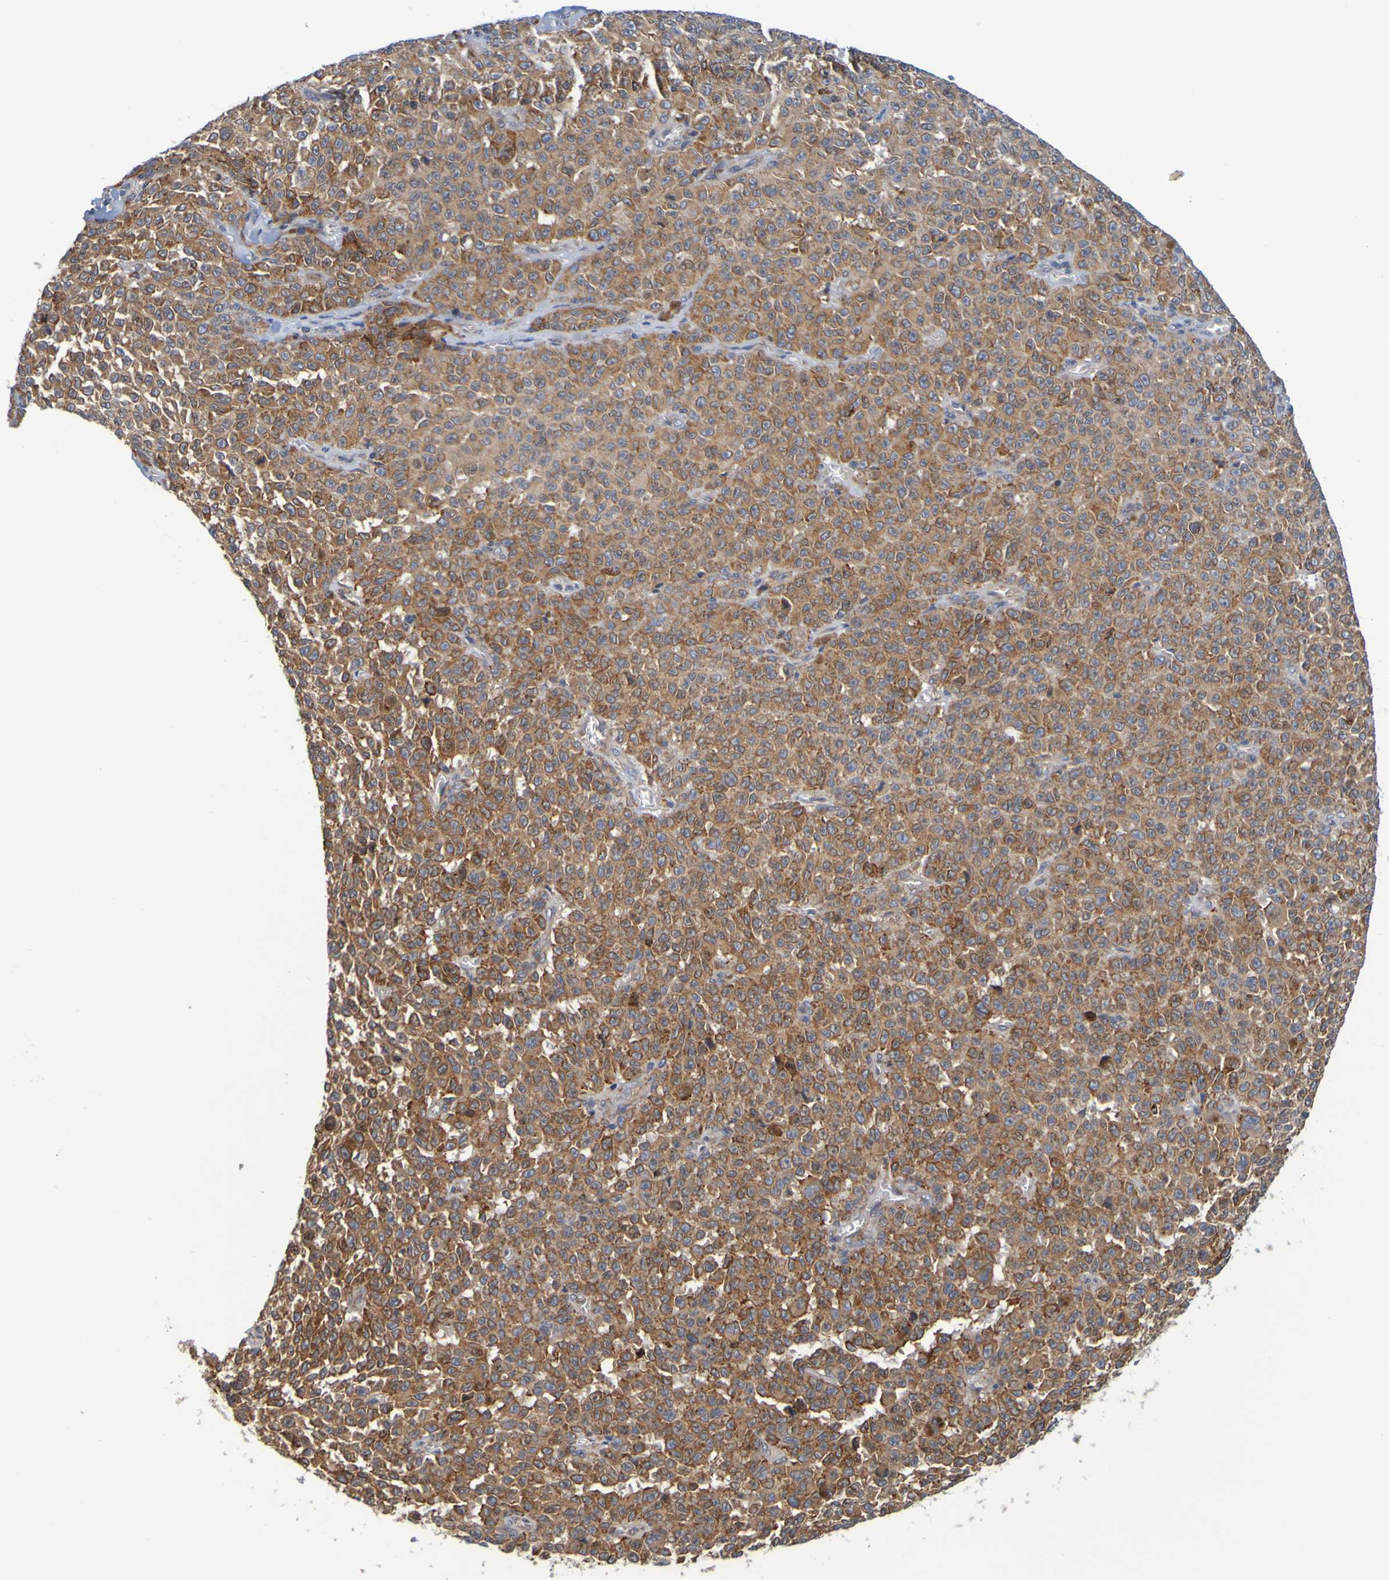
{"staining": {"intensity": "strong", "quantity": ">75%", "location": "cytoplasmic/membranous"}, "tissue": "melanoma", "cell_type": "Tumor cells", "image_type": "cancer", "snomed": [{"axis": "morphology", "description": "Malignant melanoma, NOS"}, {"axis": "topography", "description": "Skin"}], "caption": "This micrograph demonstrates immunohistochemistry (IHC) staining of melanoma, with high strong cytoplasmic/membranous positivity in approximately >75% of tumor cells.", "gene": "SIL1", "patient": {"sex": "female", "age": 82}}